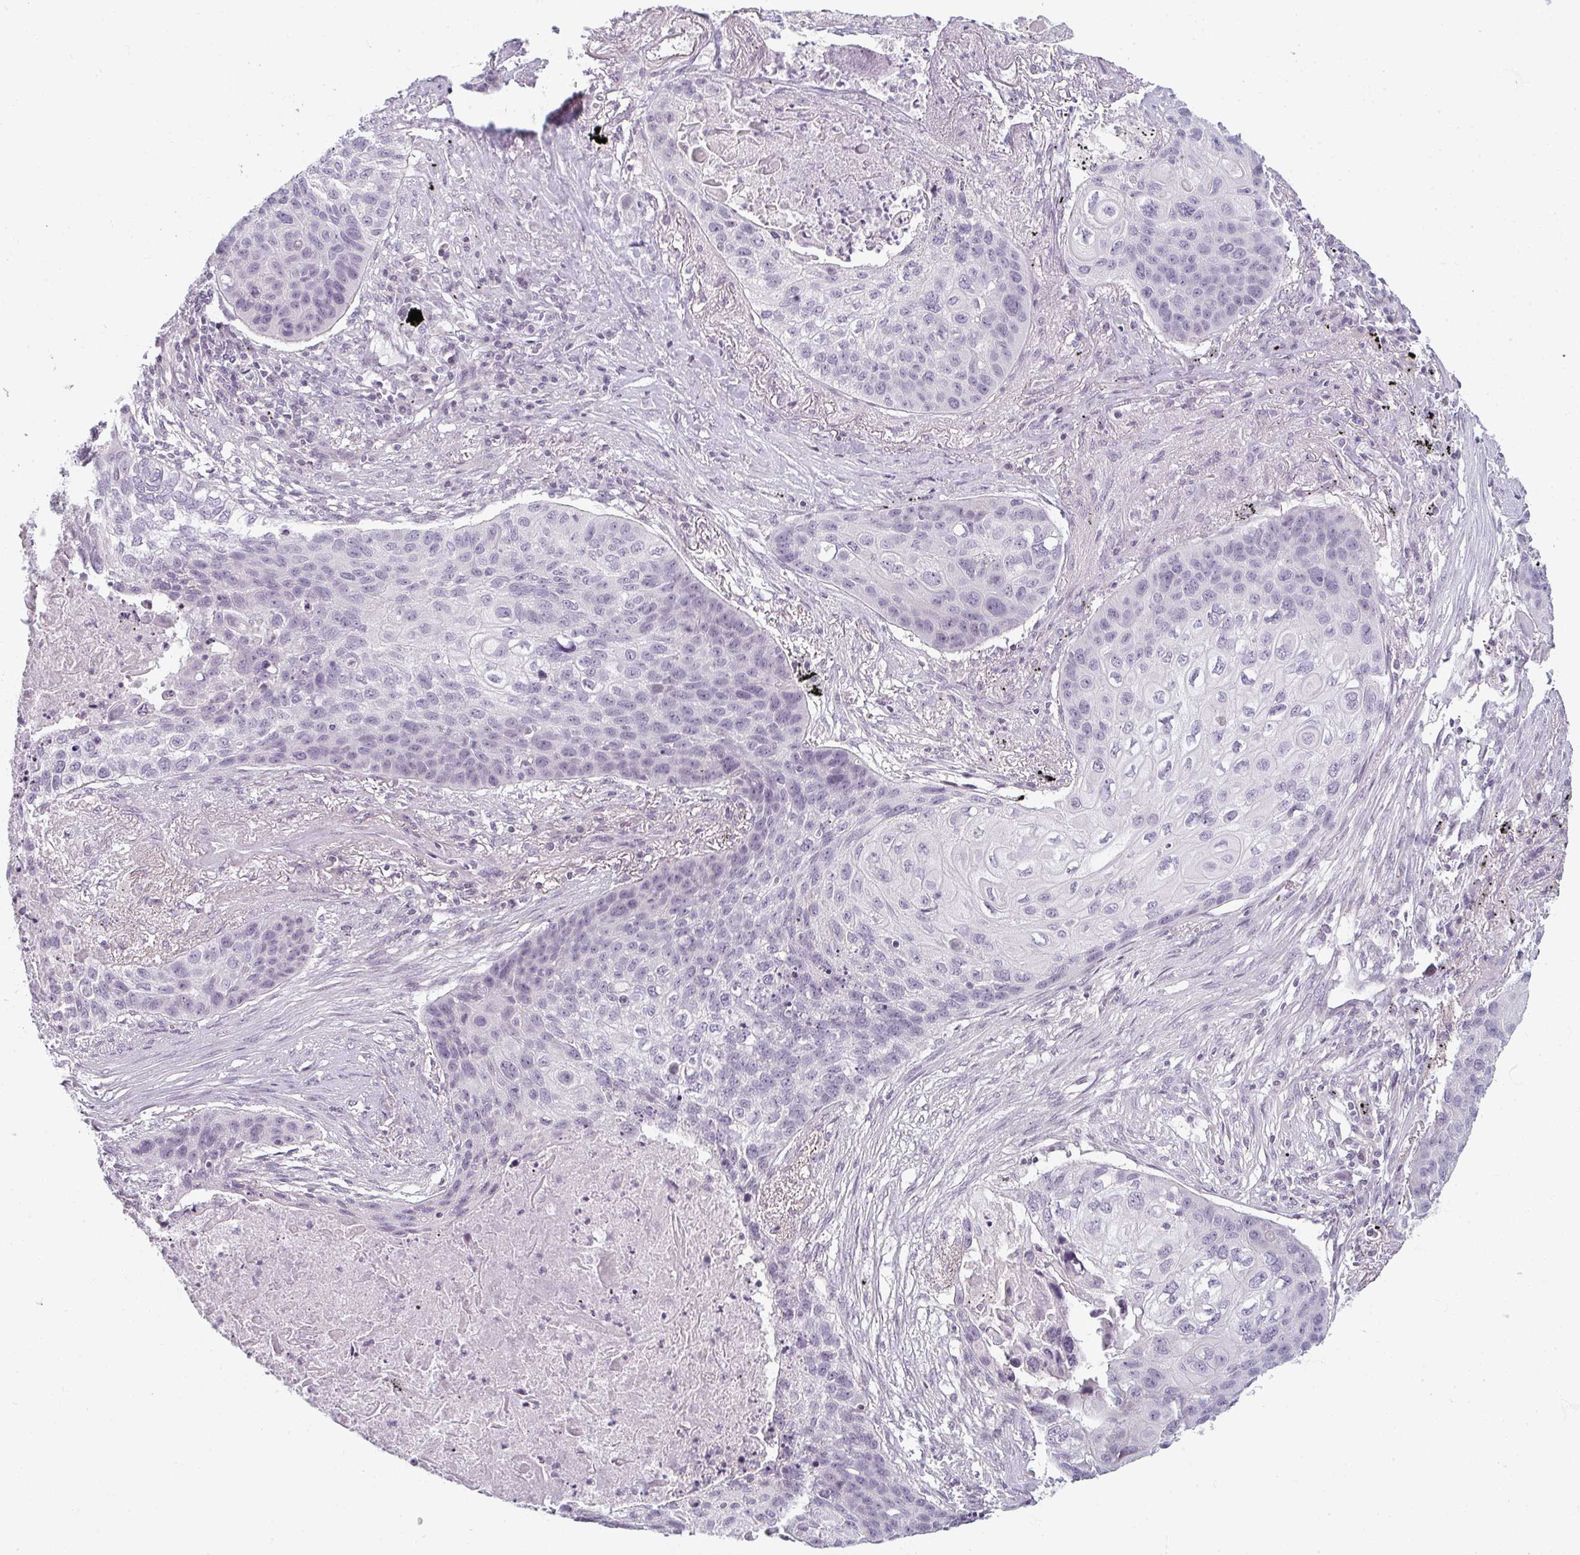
{"staining": {"intensity": "negative", "quantity": "none", "location": "none"}, "tissue": "lung cancer", "cell_type": "Tumor cells", "image_type": "cancer", "snomed": [{"axis": "morphology", "description": "Squamous cell carcinoma, NOS"}, {"axis": "topography", "description": "Lung"}], "caption": "IHC photomicrograph of neoplastic tissue: human lung cancer stained with DAB shows no significant protein positivity in tumor cells.", "gene": "RBBP6", "patient": {"sex": "female", "age": 63}}